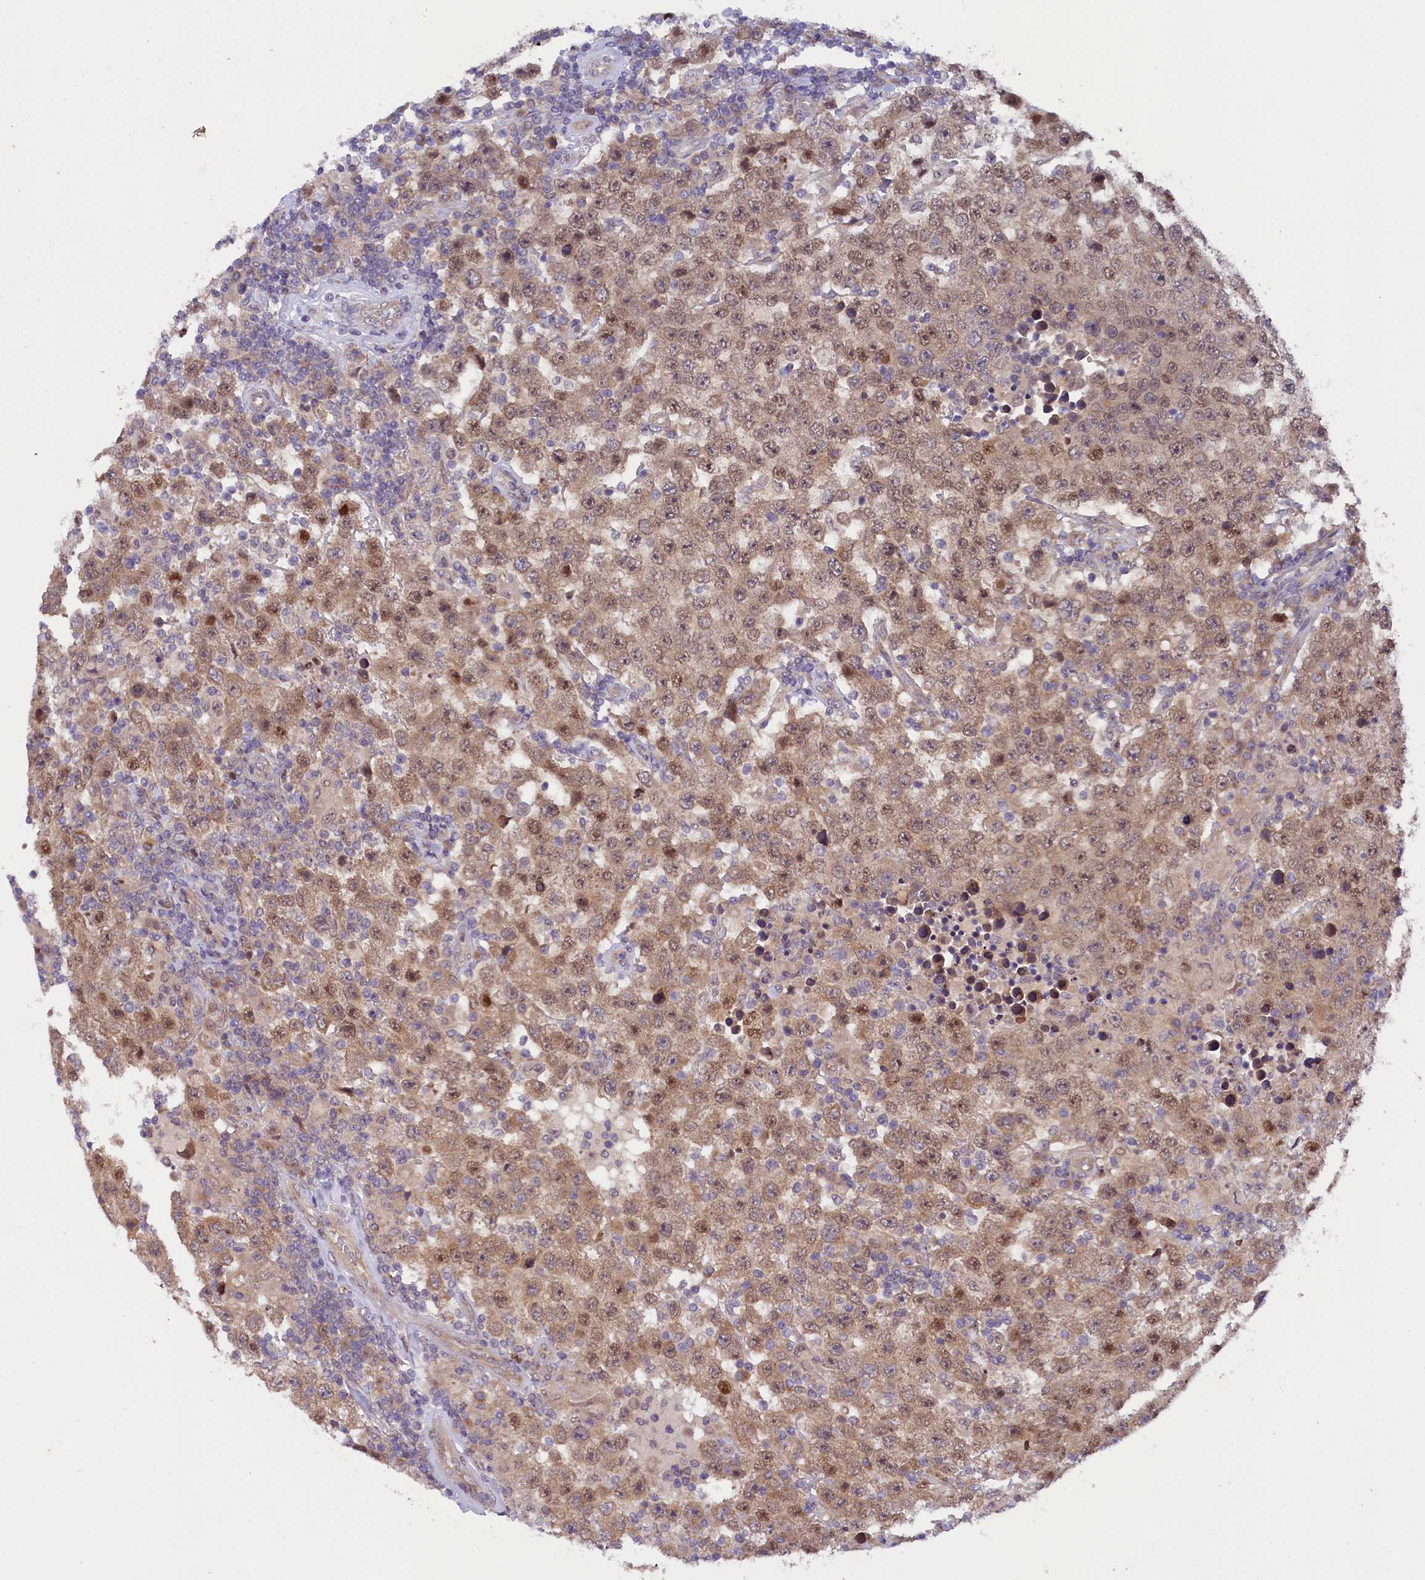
{"staining": {"intensity": "weak", "quantity": "25%-75%", "location": "cytoplasmic/membranous,nuclear"}, "tissue": "testis cancer", "cell_type": "Tumor cells", "image_type": "cancer", "snomed": [{"axis": "morphology", "description": "Normal tissue, NOS"}, {"axis": "morphology", "description": "Urothelial carcinoma, High grade"}, {"axis": "morphology", "description": "Seminoma, NOS"}, {"axis": "morphology", "description": "Carcinoma, Embryonal, NOS"}, {"axis": "topography", "description": "Urinary bladder"}, {"axis": "topography", "description": "Testis"}], "caption": "Tumor cells reveal low levels of weak cytoplasmic/membranous and nuclear expression in approximately 25%-75% of cells in testis seminoma.", "gene": "CCDC9B", "patient": {"sex": "male", "age": 41}}